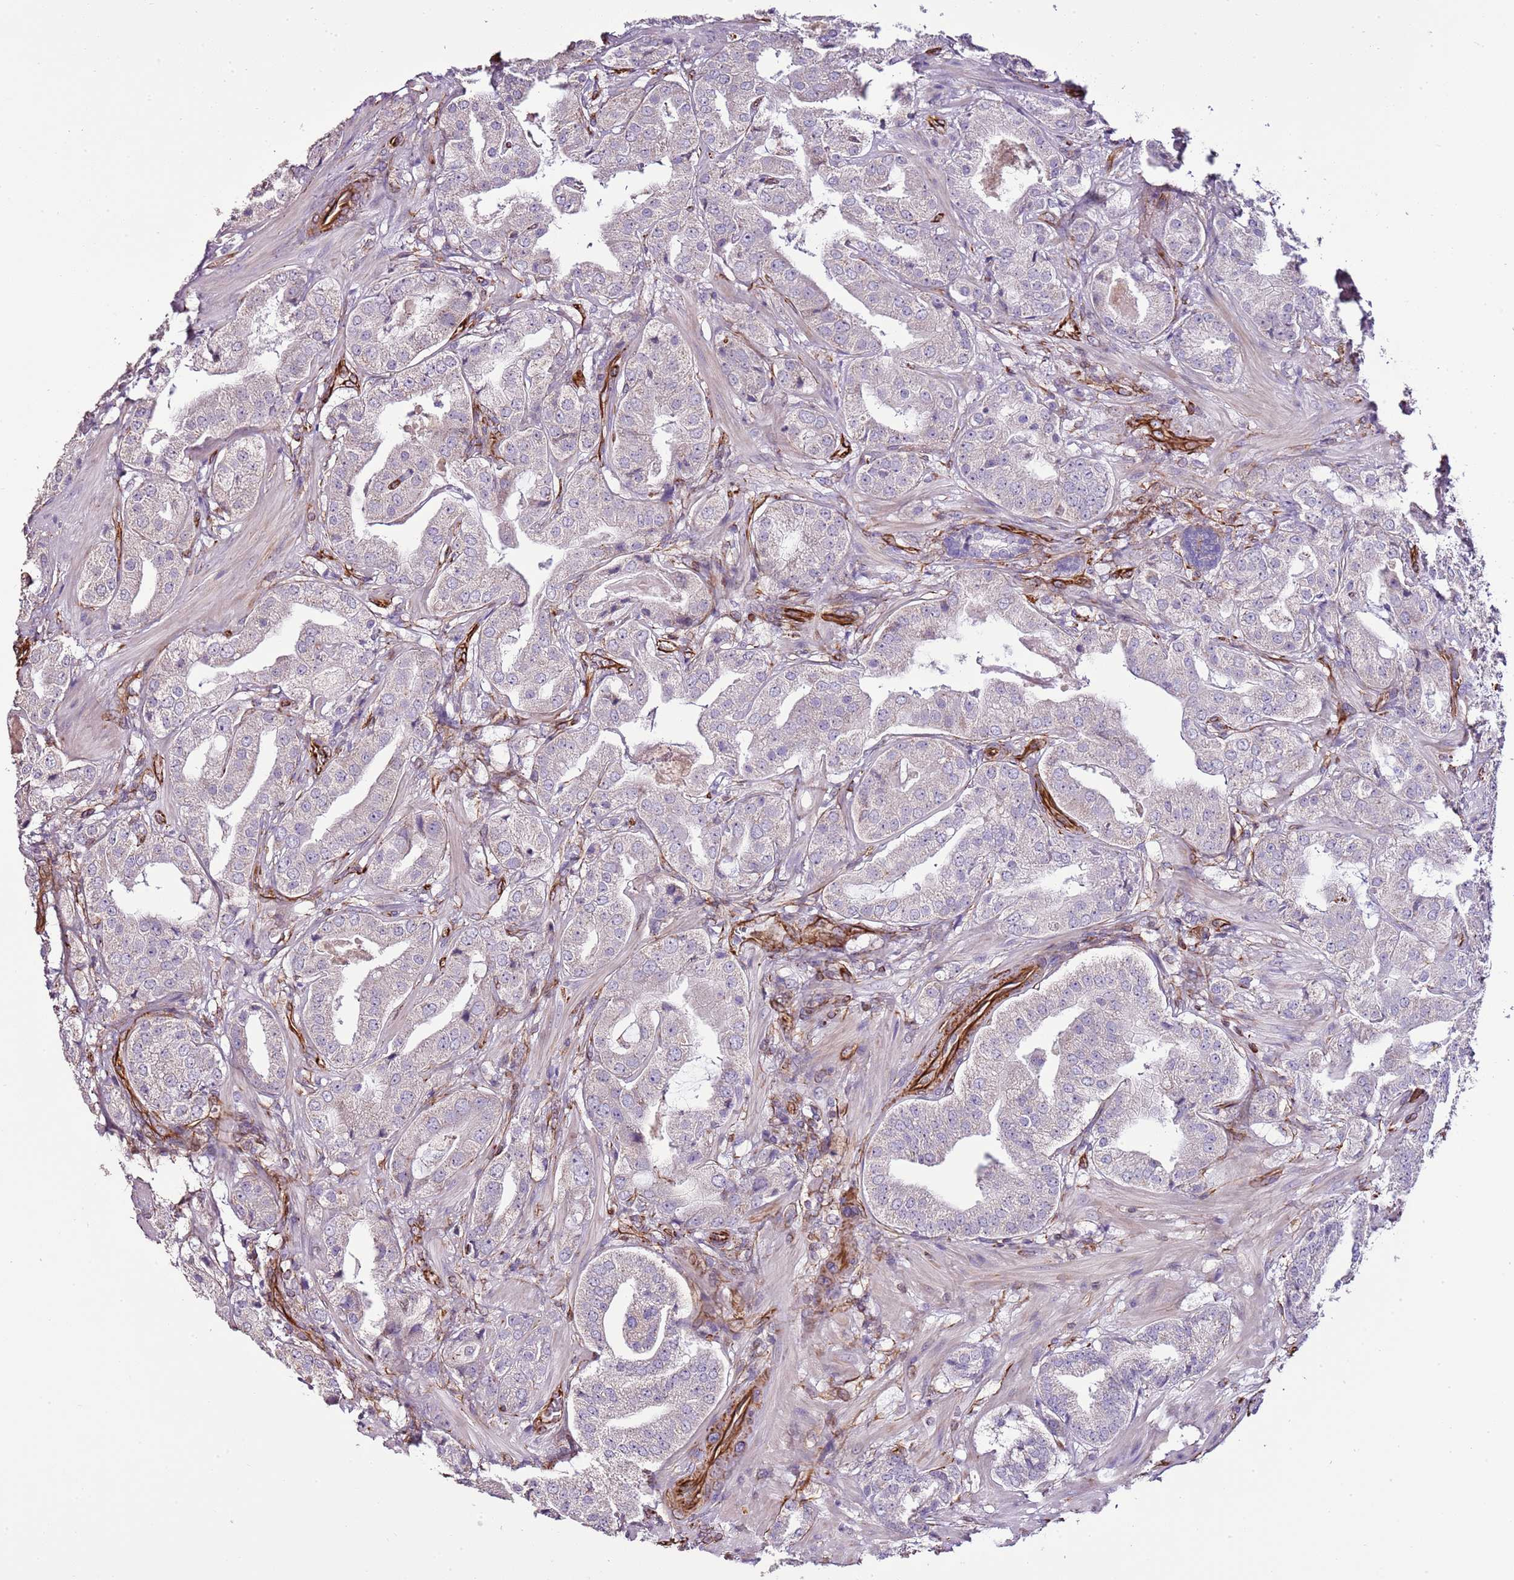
{"staining": {"intensity": "weak", "quantity": "<25%", "location": "cytoplasmic/membranous"}, "tissue": "prostate cancer", "cell_type": "Tumor cells", "image_type": "cancer", "snomed": [{"axis": "morphology", "description": "Adenocarcinoma, High grade"}, {"axis": "topography", "description": "Prostate"}], "caption": "A high-resolution micrograph shows IHC staining of prostate cancer (adenocarcinoma (high-grade)), which exhibits no significant staining in tumor cells.", "gene": "ZNF786", "patient": {"sex": "male", "age": 63}}